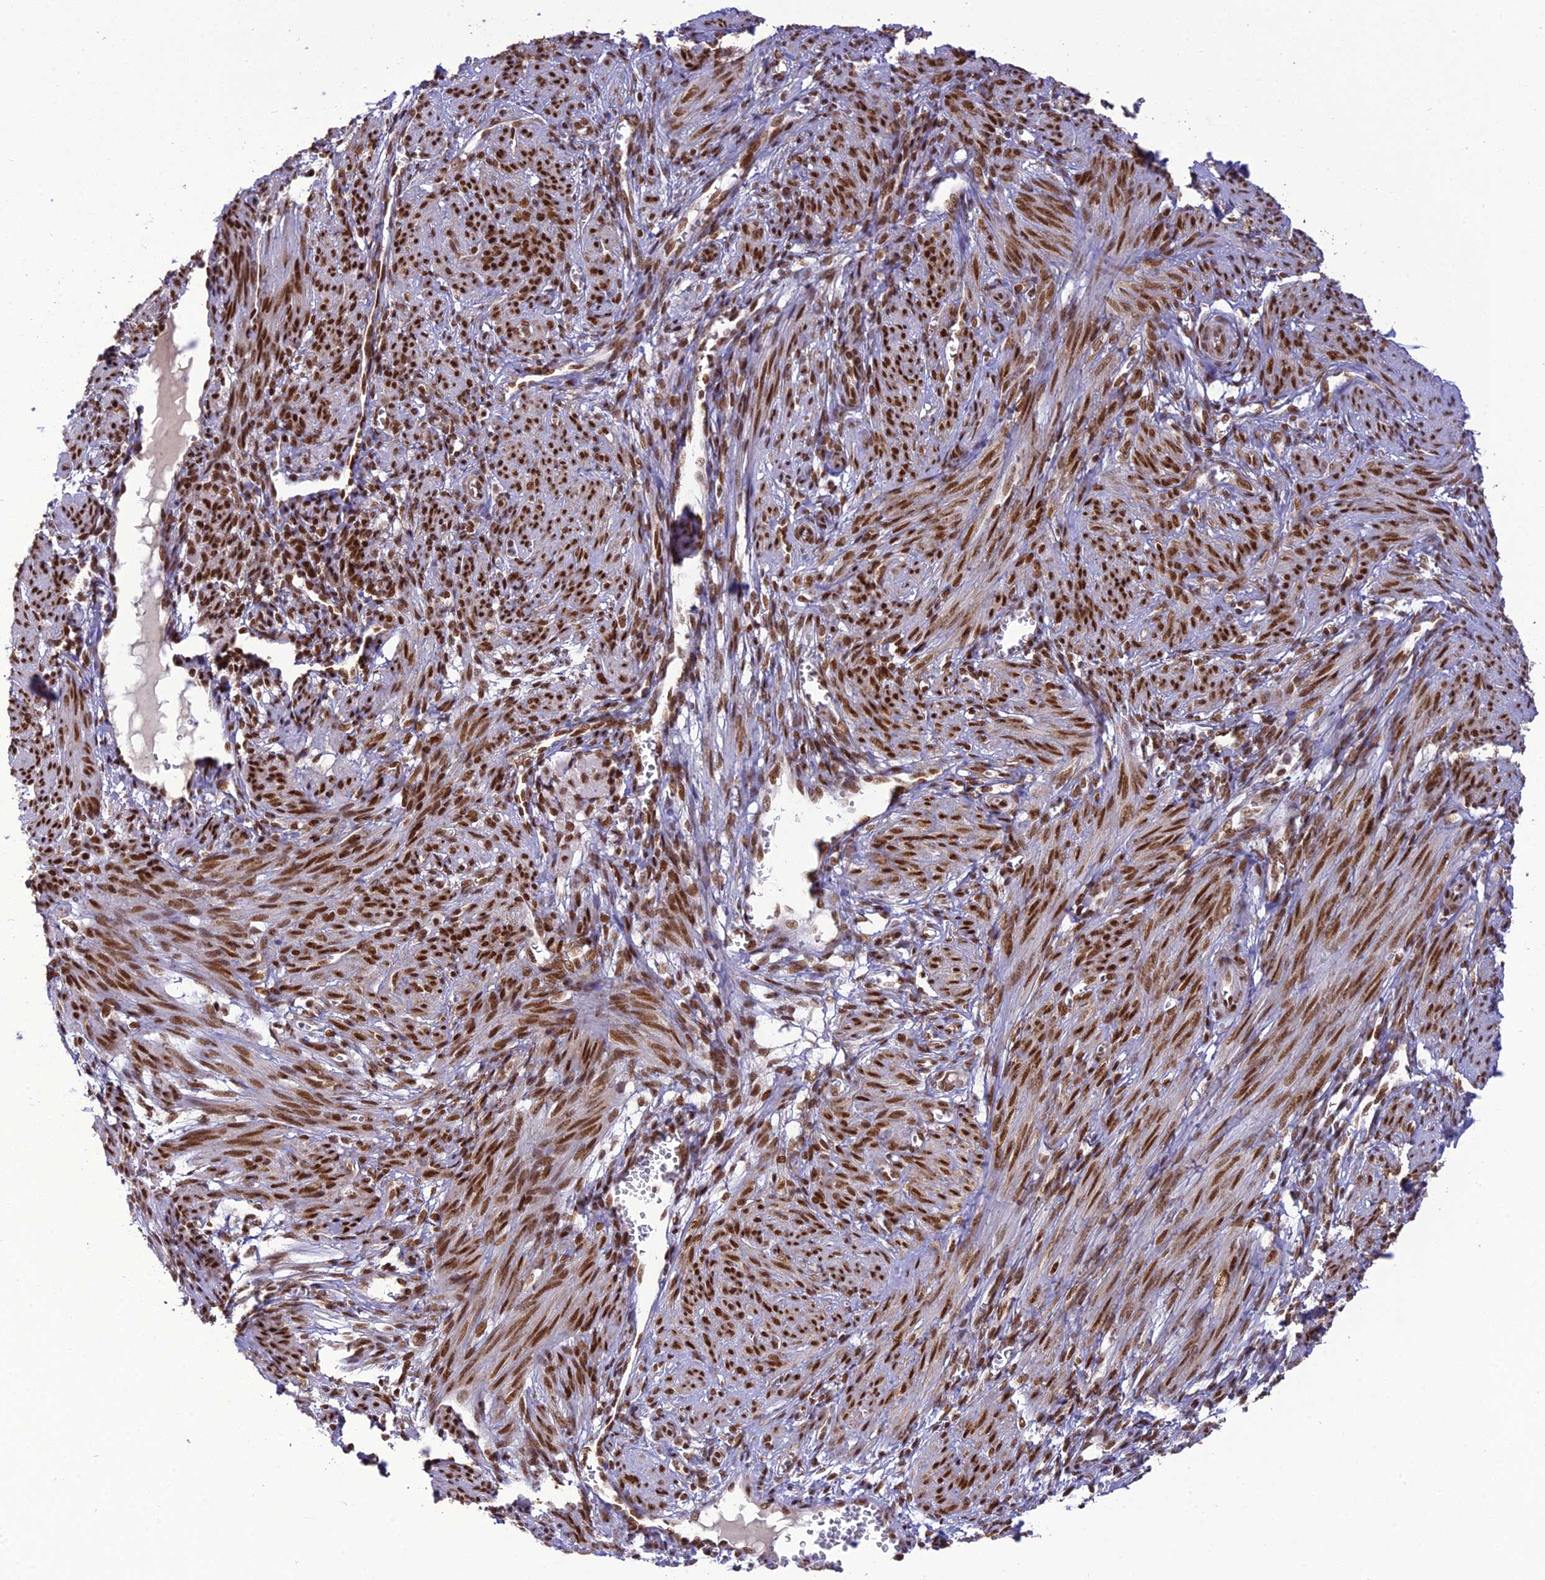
{"staining": {"intensity": "strong", "quantity": ">75%", "location": "nuclear"}, "tissue": "smooth muscle", "cell_type": "Smooth muscle cells", "image_type": "normal", "snomed": [{"axis": "morphology", "description": "Normal tissue, NOS"}, {"axis": "topography", "description": "Smooth muscle"}], "caption": "Protein staining of unremarkable smooth muscle reveals strong nuclear expression in approximately >75% of smooth muscle cells. (IHC, brightfield microscopy, high magnification).", "gene": "DDX1", "patient": {"sex": "female", "age": 39}}